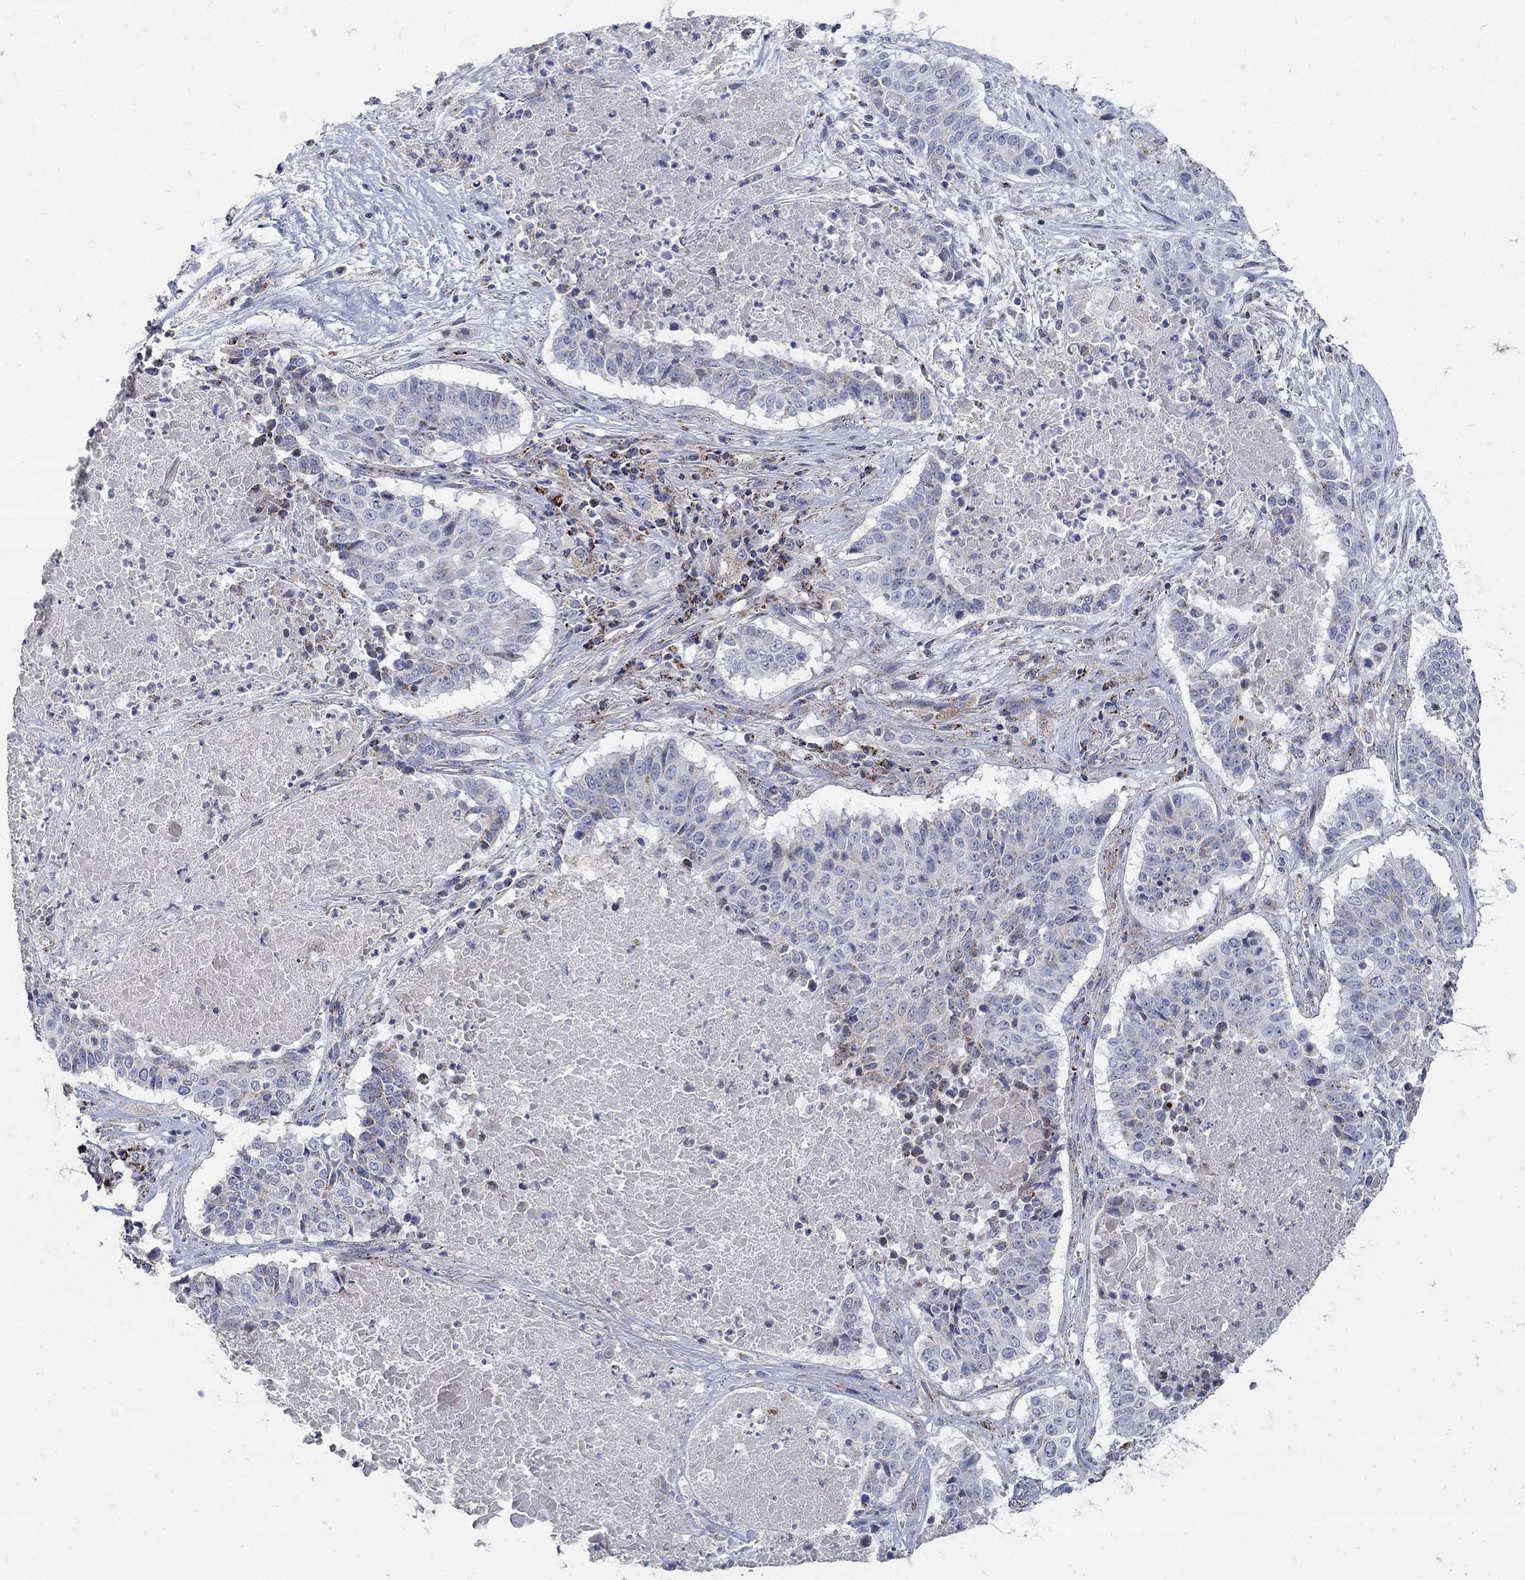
{"staining": {"intensity": "strong", "quantity": "<25%", "location": "cytoplasmic/membranous"}, "tissue": "lung cancer", "cell_type": "Tumor cells", "image_type": "cancer", "snomed": [{"axis": "morphology", "description": "Squamous cell carcinoma, NOS"}, {"axis": "topography", "description": "Lung"}], "caption": "There is medium levels of strong cytoplasmic/membranous staining in tumor cells of lung cancer (squamous cell carcinoma), as demonstrated by immunohistochemical staining (brown color).", "gene": "HMX2", "patient": {"sex": "male", "age": 64}}